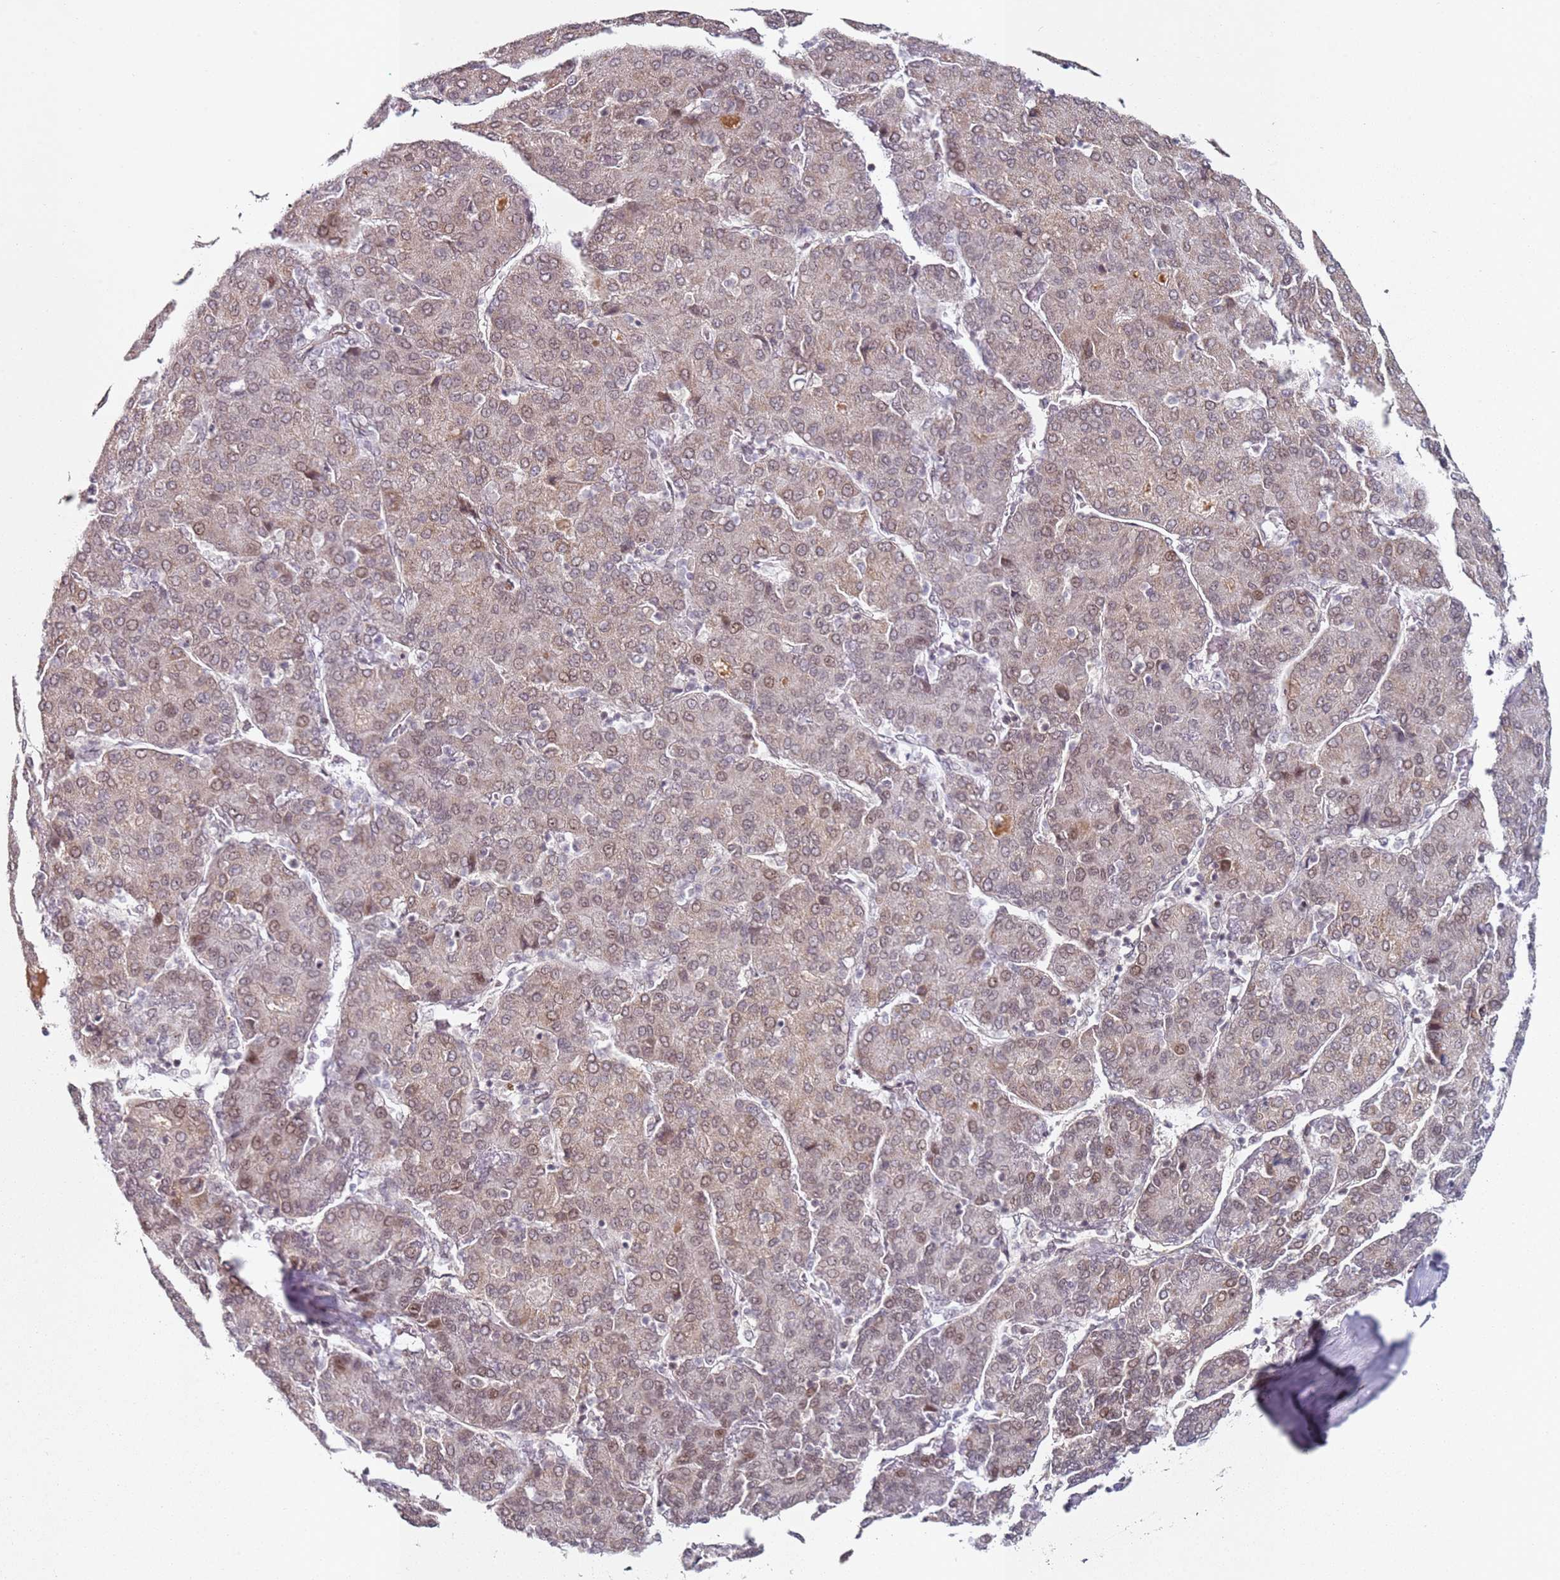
{"staining": {"intensity": "moderate", "quantity": "25%-75%", "location": "cytoplasmic/membranous,nuclear"}, "tissue": "liver cancer", "cell_type": "Tumor cells", "image_type": "cancer", "snomed": [{"axis": "morphology", "description": "Carcinoma, Hepatocellular, NOS"}, {"axis": "topography", "description": "Liver"}], "caption": "Liver hepatocellular carcinoma stained with a protein marker reveals moderate staining in tumor cells.", "gene": "ATF6B", "patient": {"sex": "male", "age": 65}}